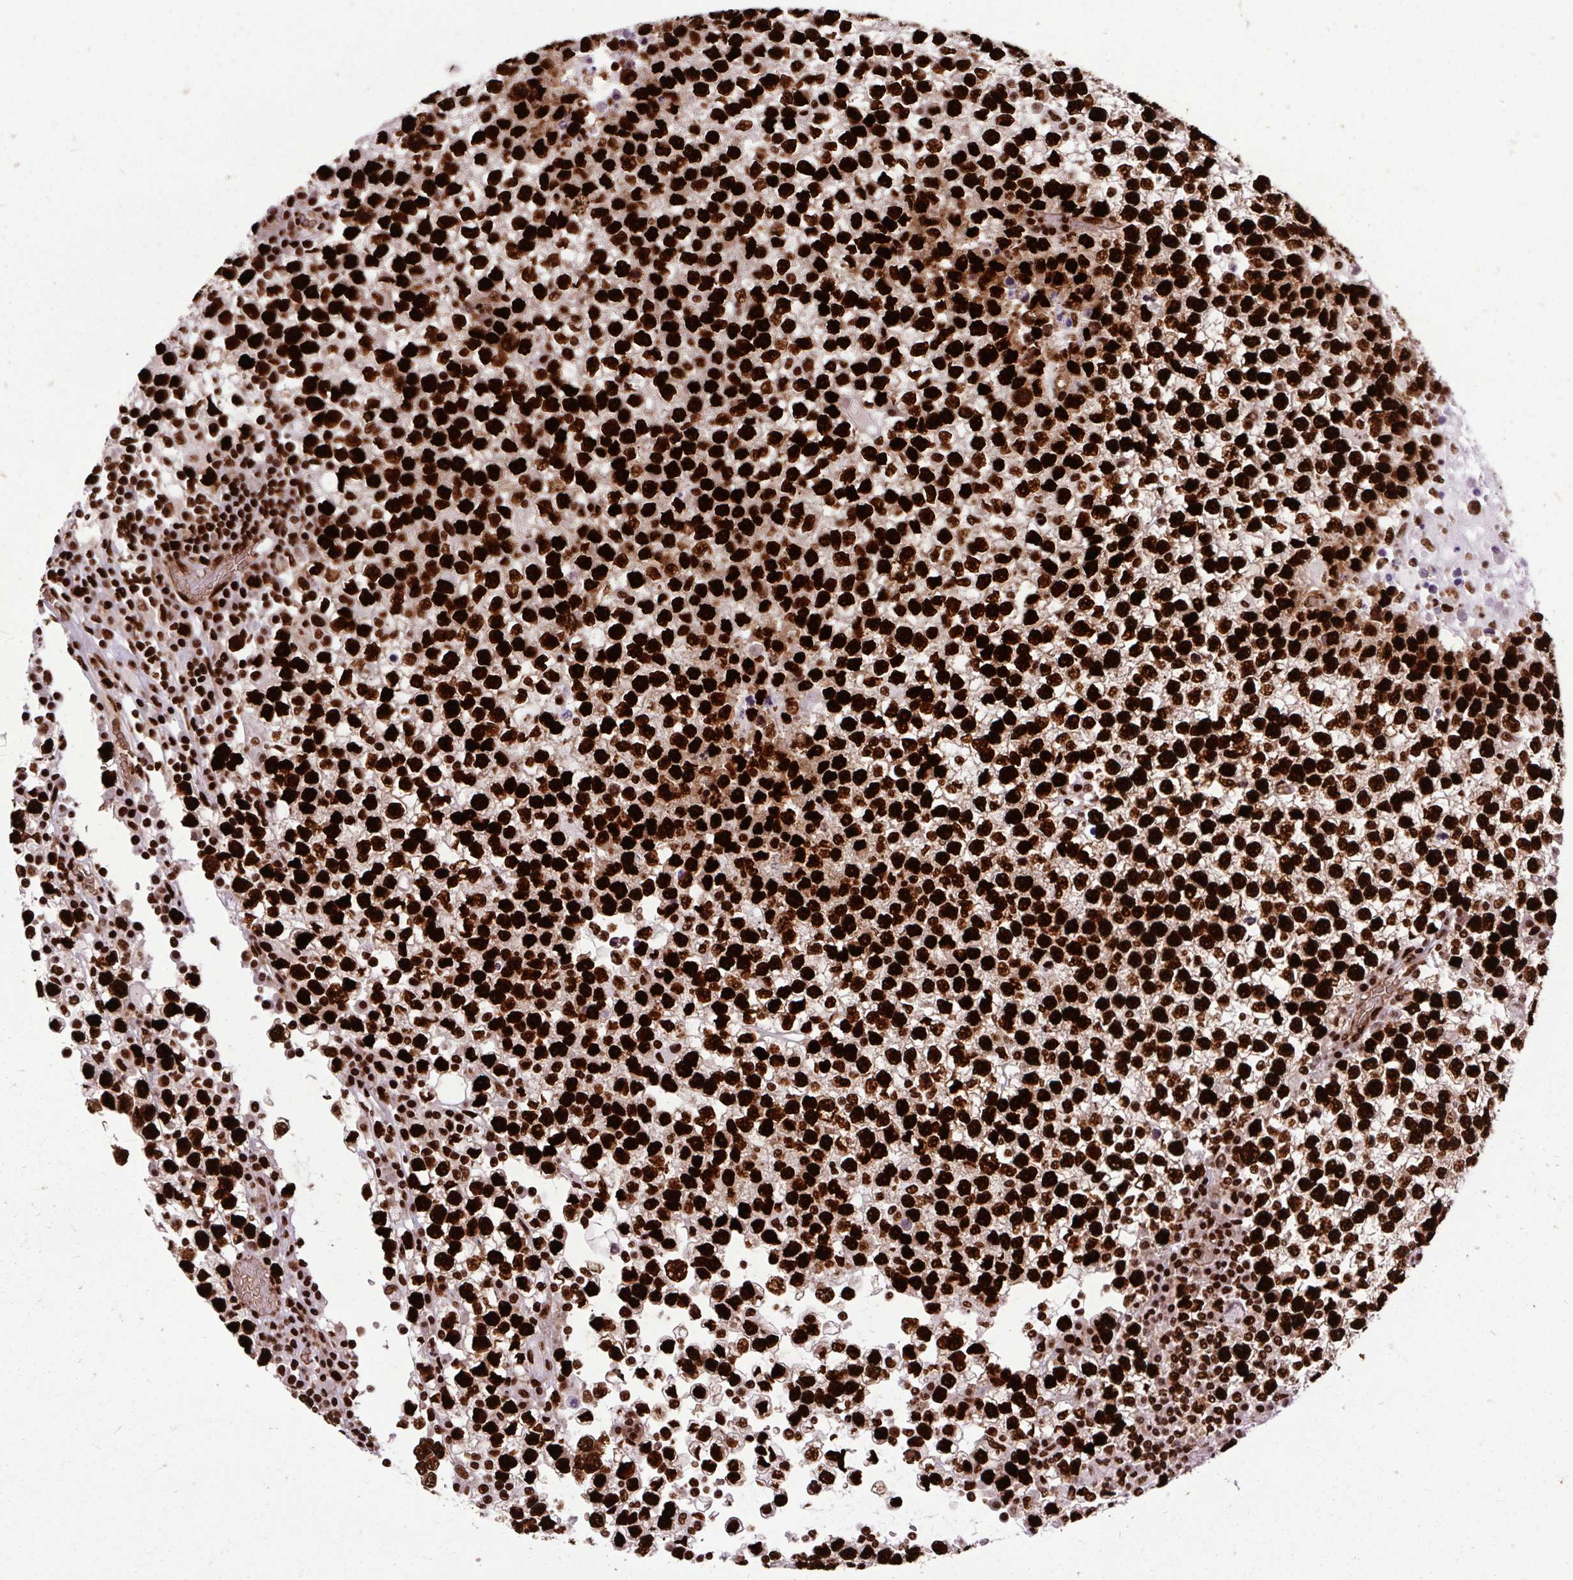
{"staining": {"intensity": "strong", "quantity": ">75%", "location": "nuclear"}, "tissue": "testis cancer", "cell_type": "Tumor cells", "image_type": "cancer", "snomed": [{"axis": "morphology", "description": "Seminoma, NOS"}, {"axis": "topography", "description": "Testis"}], "caption": "Brown immunohistochemical staining in human testis seminoma demonstrates strong nuclear staining in approximately >75% of tumor cells. The staining was performed using DAB (3,3'-diaminobenzidine), with brown indicating positive protein expression. Nuclei are stained blue with hematoxylin.", "gene": "FUS", "patient": {"sex": "male", "age": 65}}